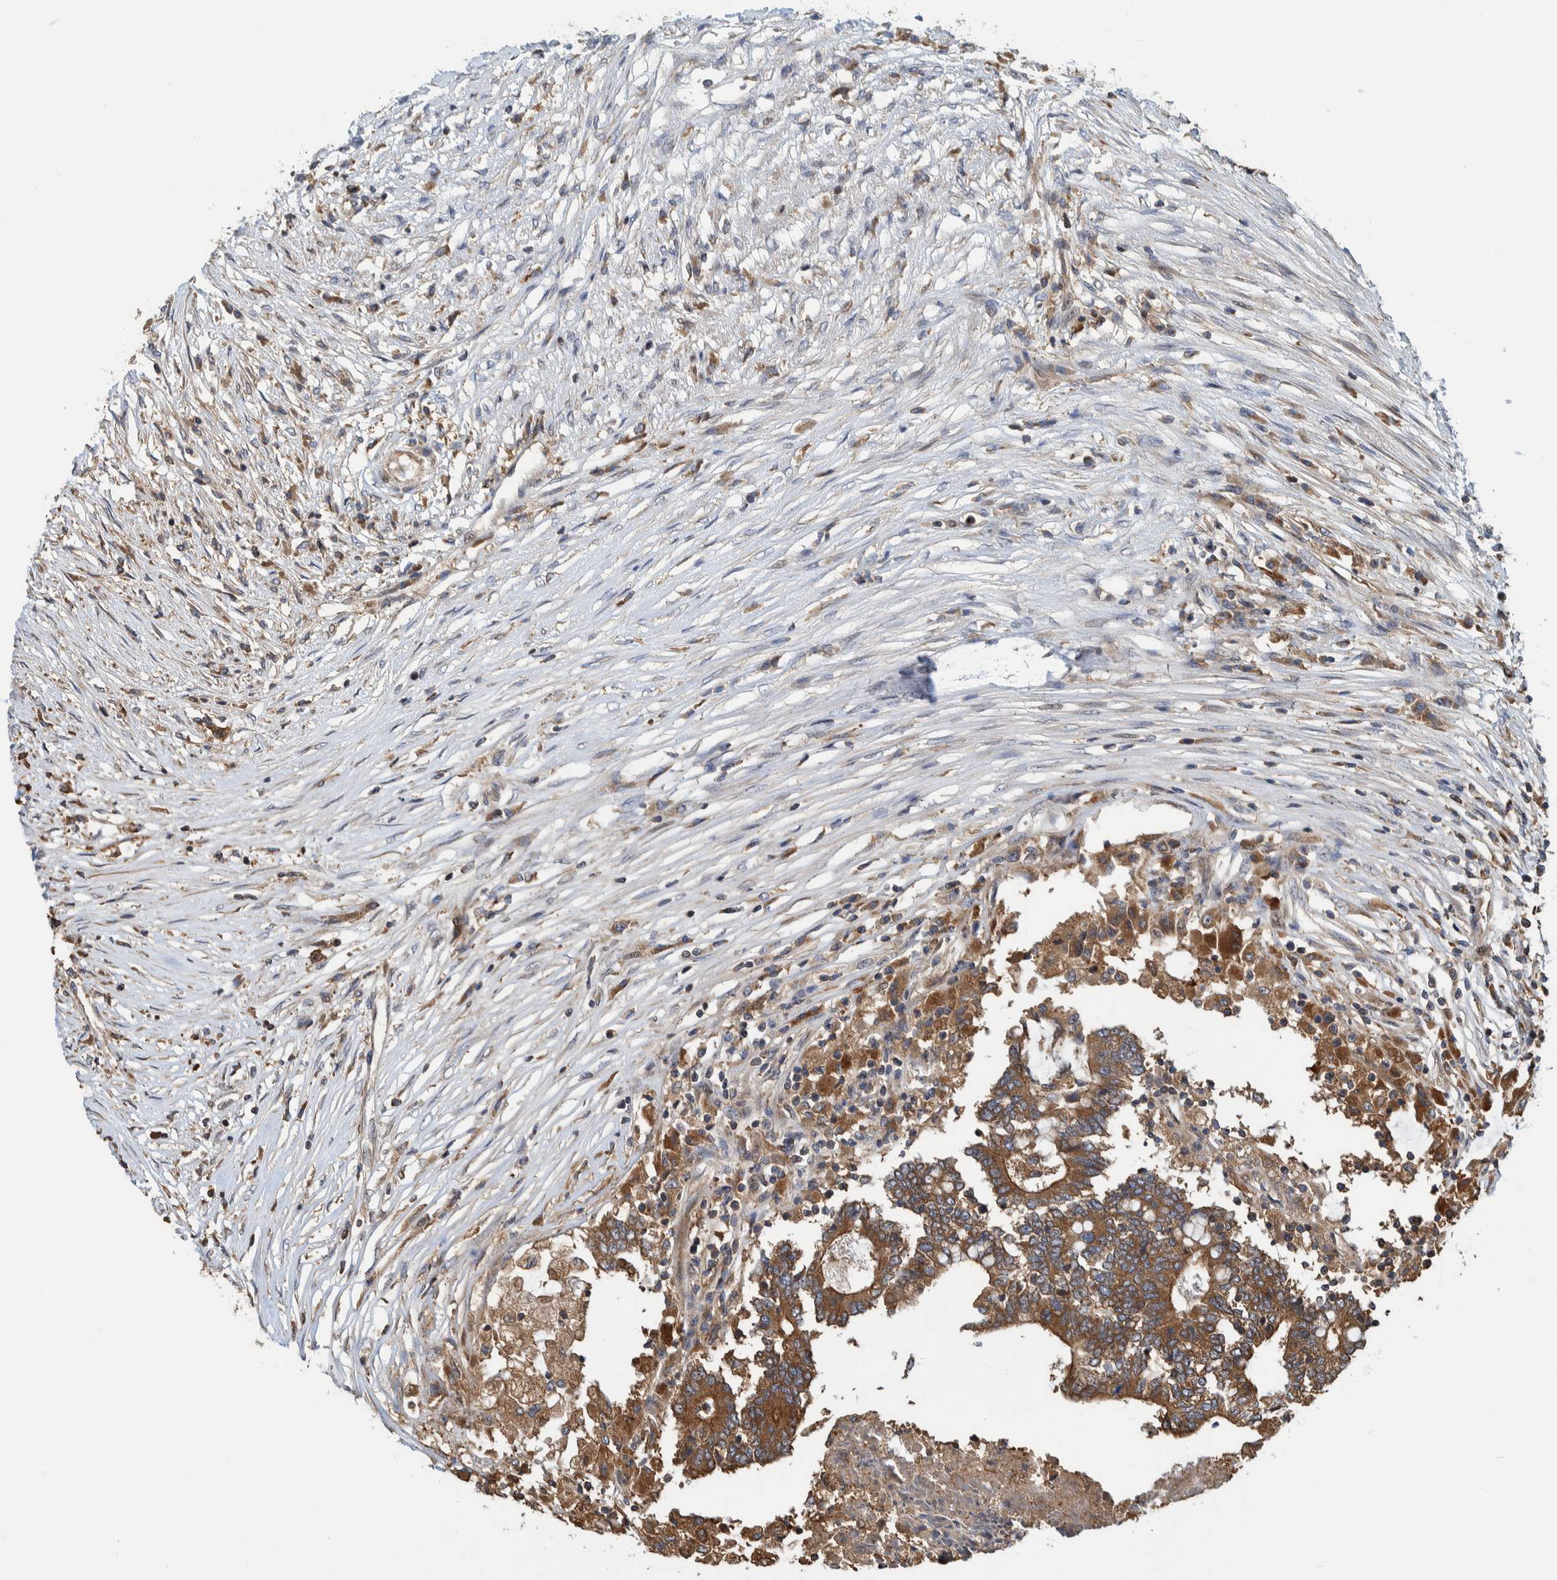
{"staining": {"intensity": "moderate", "quantity": ">75%", "location": "cytoplasmic/membranous"}, "tissue": "colorectal cancer", "cell_type": "Tumor cells", "image_type": "cancer", "snomed": [{"axis": "morphology", "description": "Adenocarcinoma, NOS"}, {"axis": "topography", "description": "Rectum"}], "caption": "Brown immunohistochemical staining in human colorectal cancer (adenocarcinoma) reveals moderate cytoplasmic/membranous positivity in approximately >75% of tumor cells.", "gene": "CCDC57", "patient": {"sex": "male", "age": 63}}